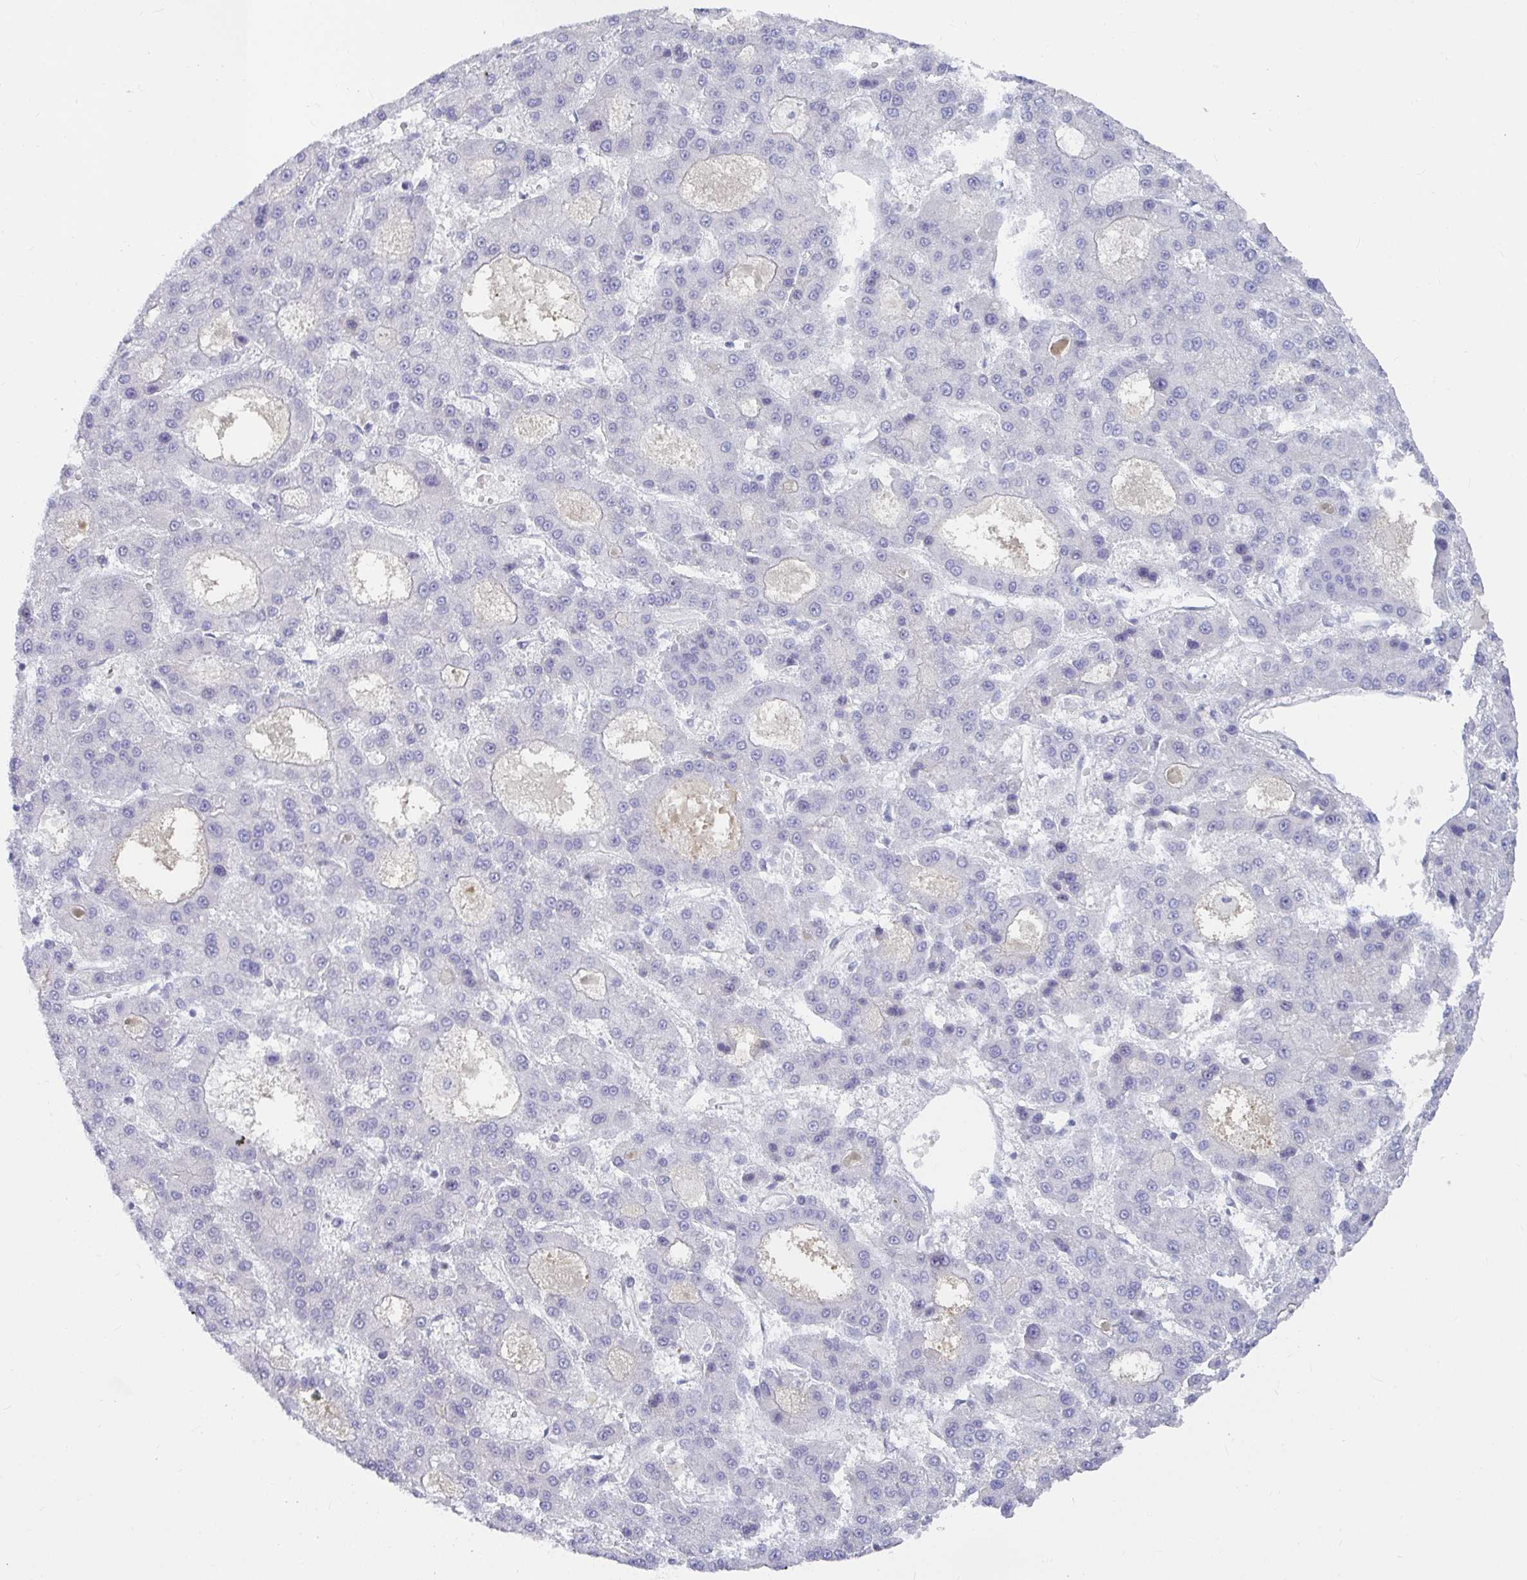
{"staining": {"intensity": "negative", "quantity": "none", "location": "none"}, "tissue": "liver cancer", "cell_type": "Tumor cells", "image_type": "cancer", "snomed": [{"axis": "morphology", "description": "Carcinoma, Hepatocellular, NOS"}, {"axis": "topography", "description": "Liver"}], "caption": "Immunohistochemical staining of liver cancer (hepatocellular carcinoma) demonstrates no significant positivity in tumor cells. The staining was performed using DAB to visualize the protein expression in brown, while the nuclei were stained in blue with hematoxylin (Magnification: 20x).", "gene": "NPY", "patient": {"sex": "male", "age": 70}}